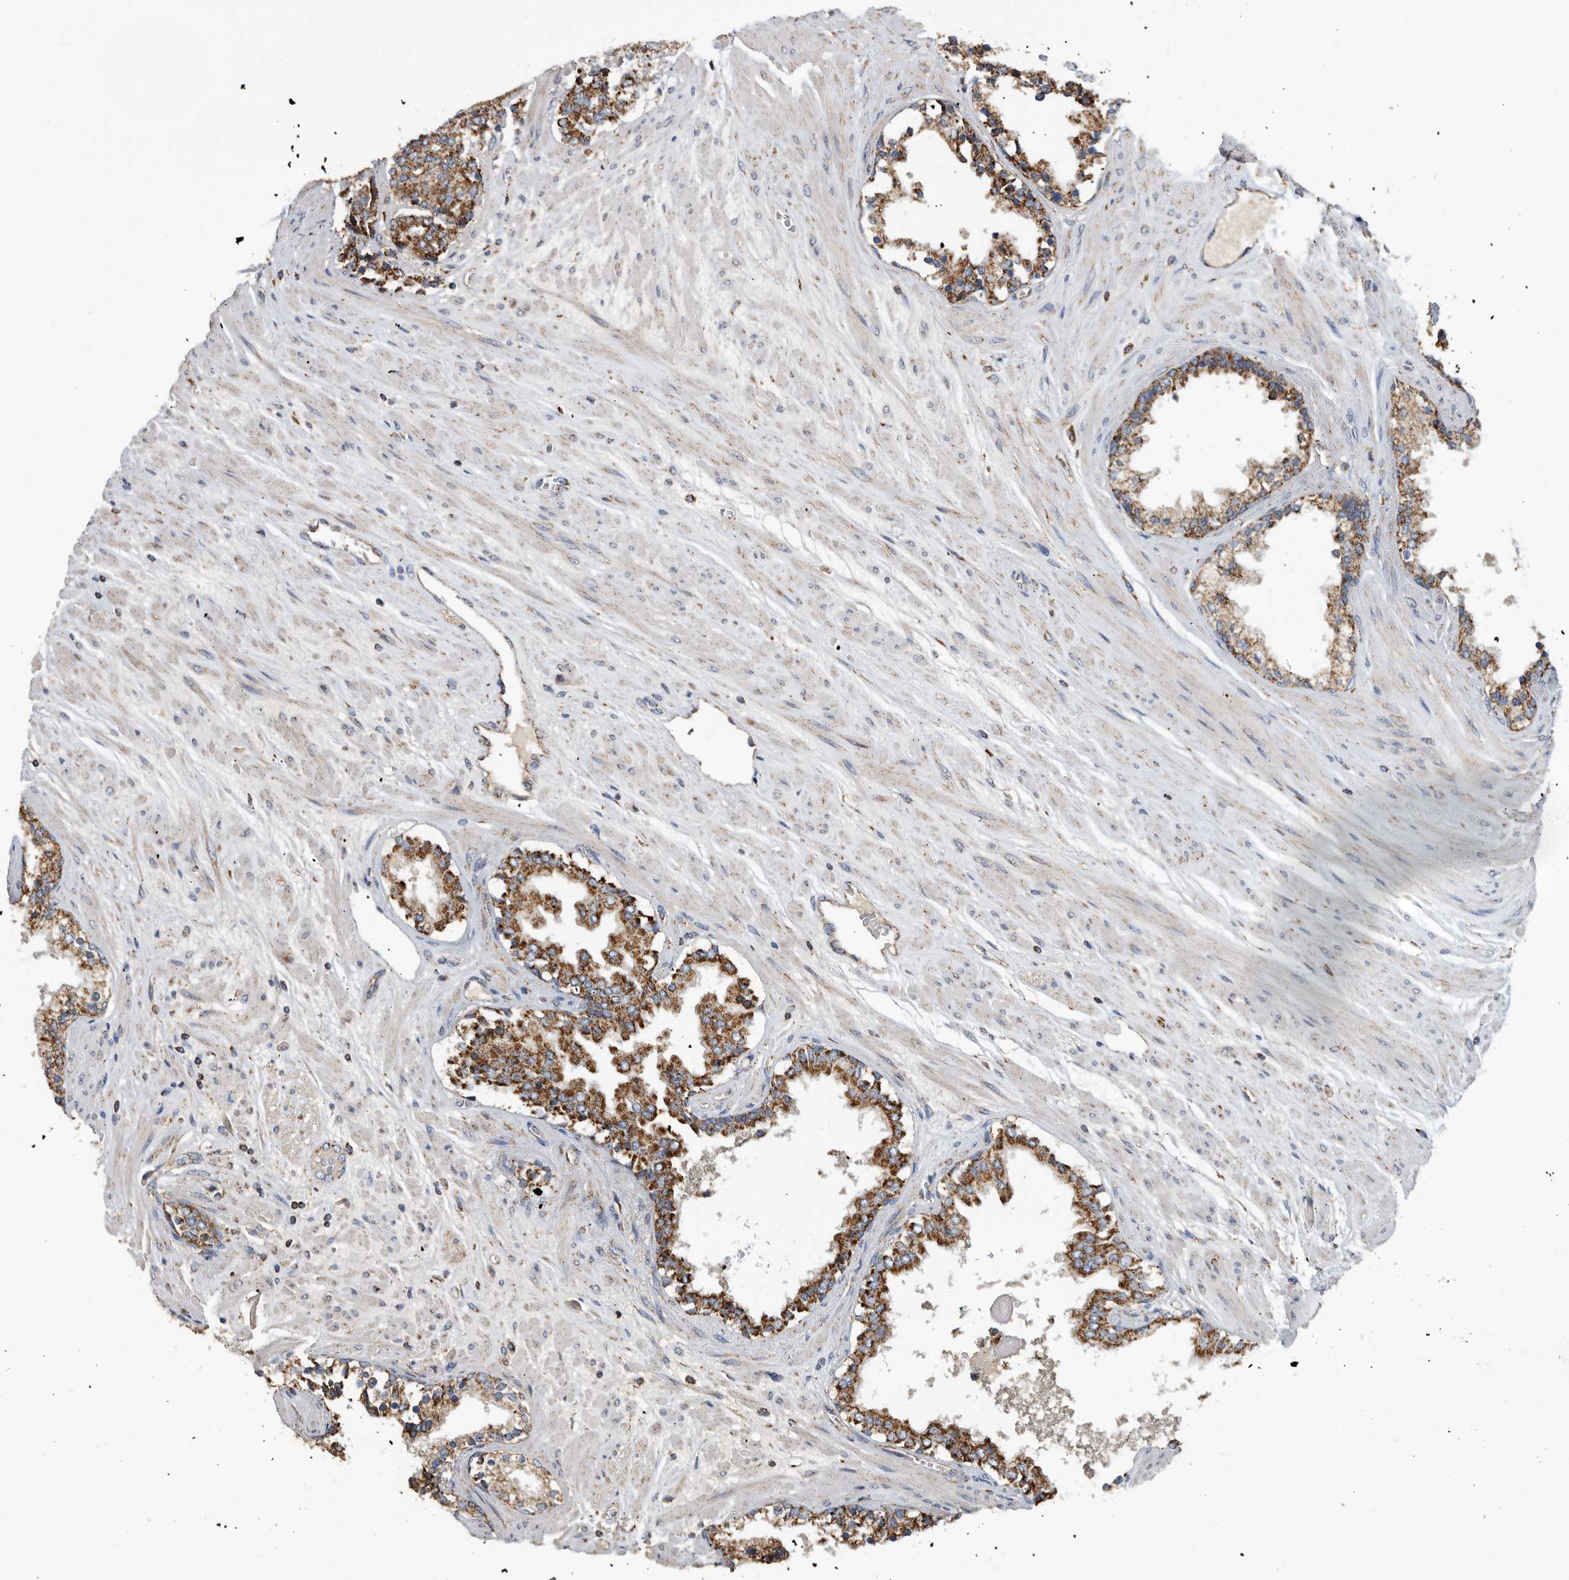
{"staining": {"intensity": "strong", "quantity": ">75%", "location": "cytoplasmic/membranous"}, "tissue": "prostate cancer", "cell_type": "Tumor cells", "image_type": "cancer", "snomed": [{"axis": "morphology", "description": "Adenocarcinoma, High grade"}, {"axis": "topography", "description": "Prostate"}], "caption": "Human adenocarcinoma (high-grade) (prostate) stained with a brown dye exhibits strong cytoplasmic/membranous positive expression in about >75% of tumor cells.", "gene": "WFDC1", "patient": {"sex": "male", "age": 71}}